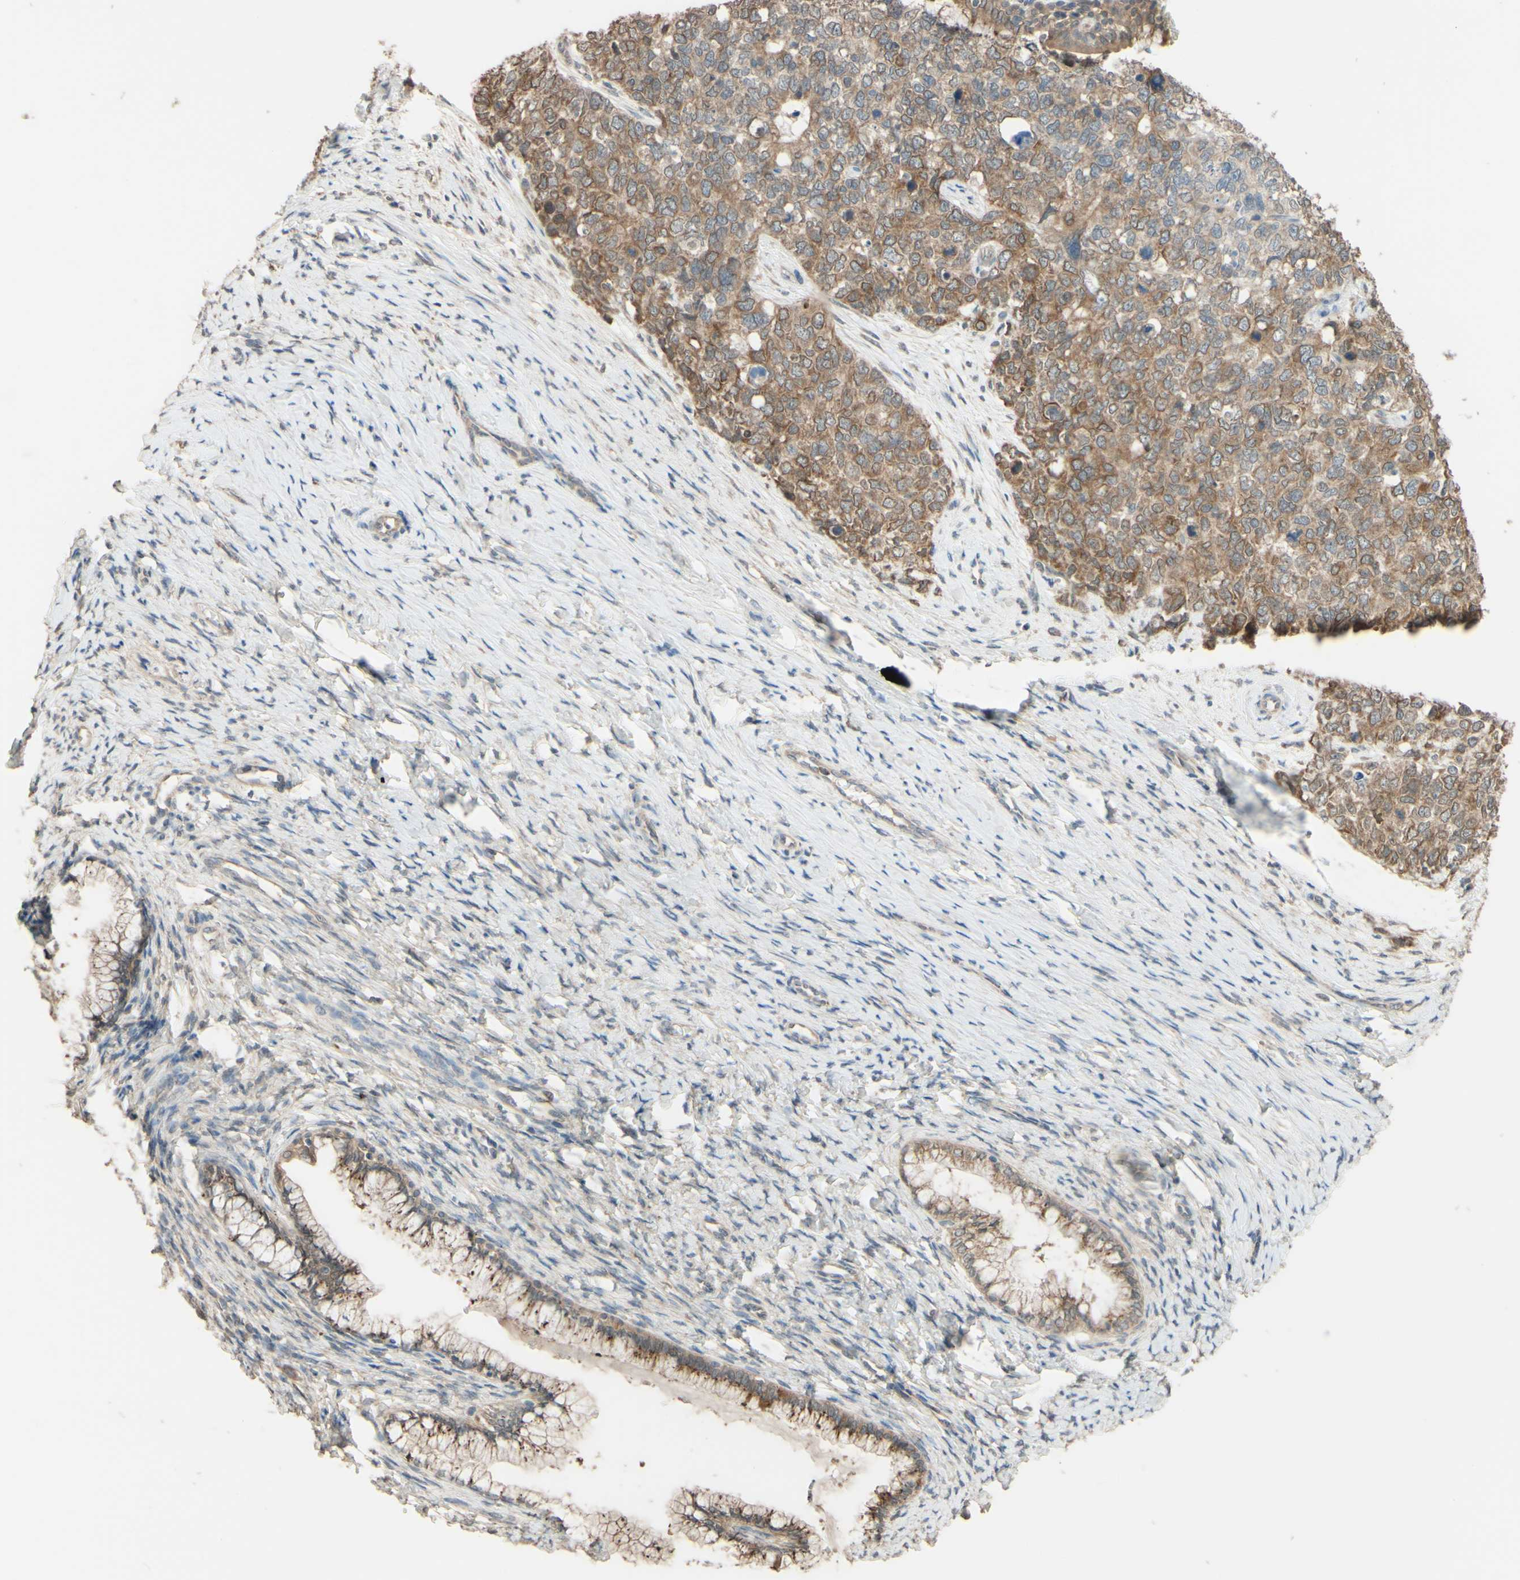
{"staining": {"intensity": "moderate", "quantity": ">75%", "location": "cytoplasmic/membranous"}, "tissue": "cervical cancer", "cell_type": "Tumor cells", "image_type": "cancer", "snomed": [{"axis": "morphology", "description": "Squamous cell carcinoma, NOS"}, {"axis": "topography", "description": "Cervix"}], "caption": "A photomicrograph showing moderate cytoplasmic/membranous positivity in approximately >75% of tumor cells in cervical cancer, as visualized by brown immunohistochemical staining.", "gene": "SMIM19", "patient": {"sex": "female", "age": 63}}